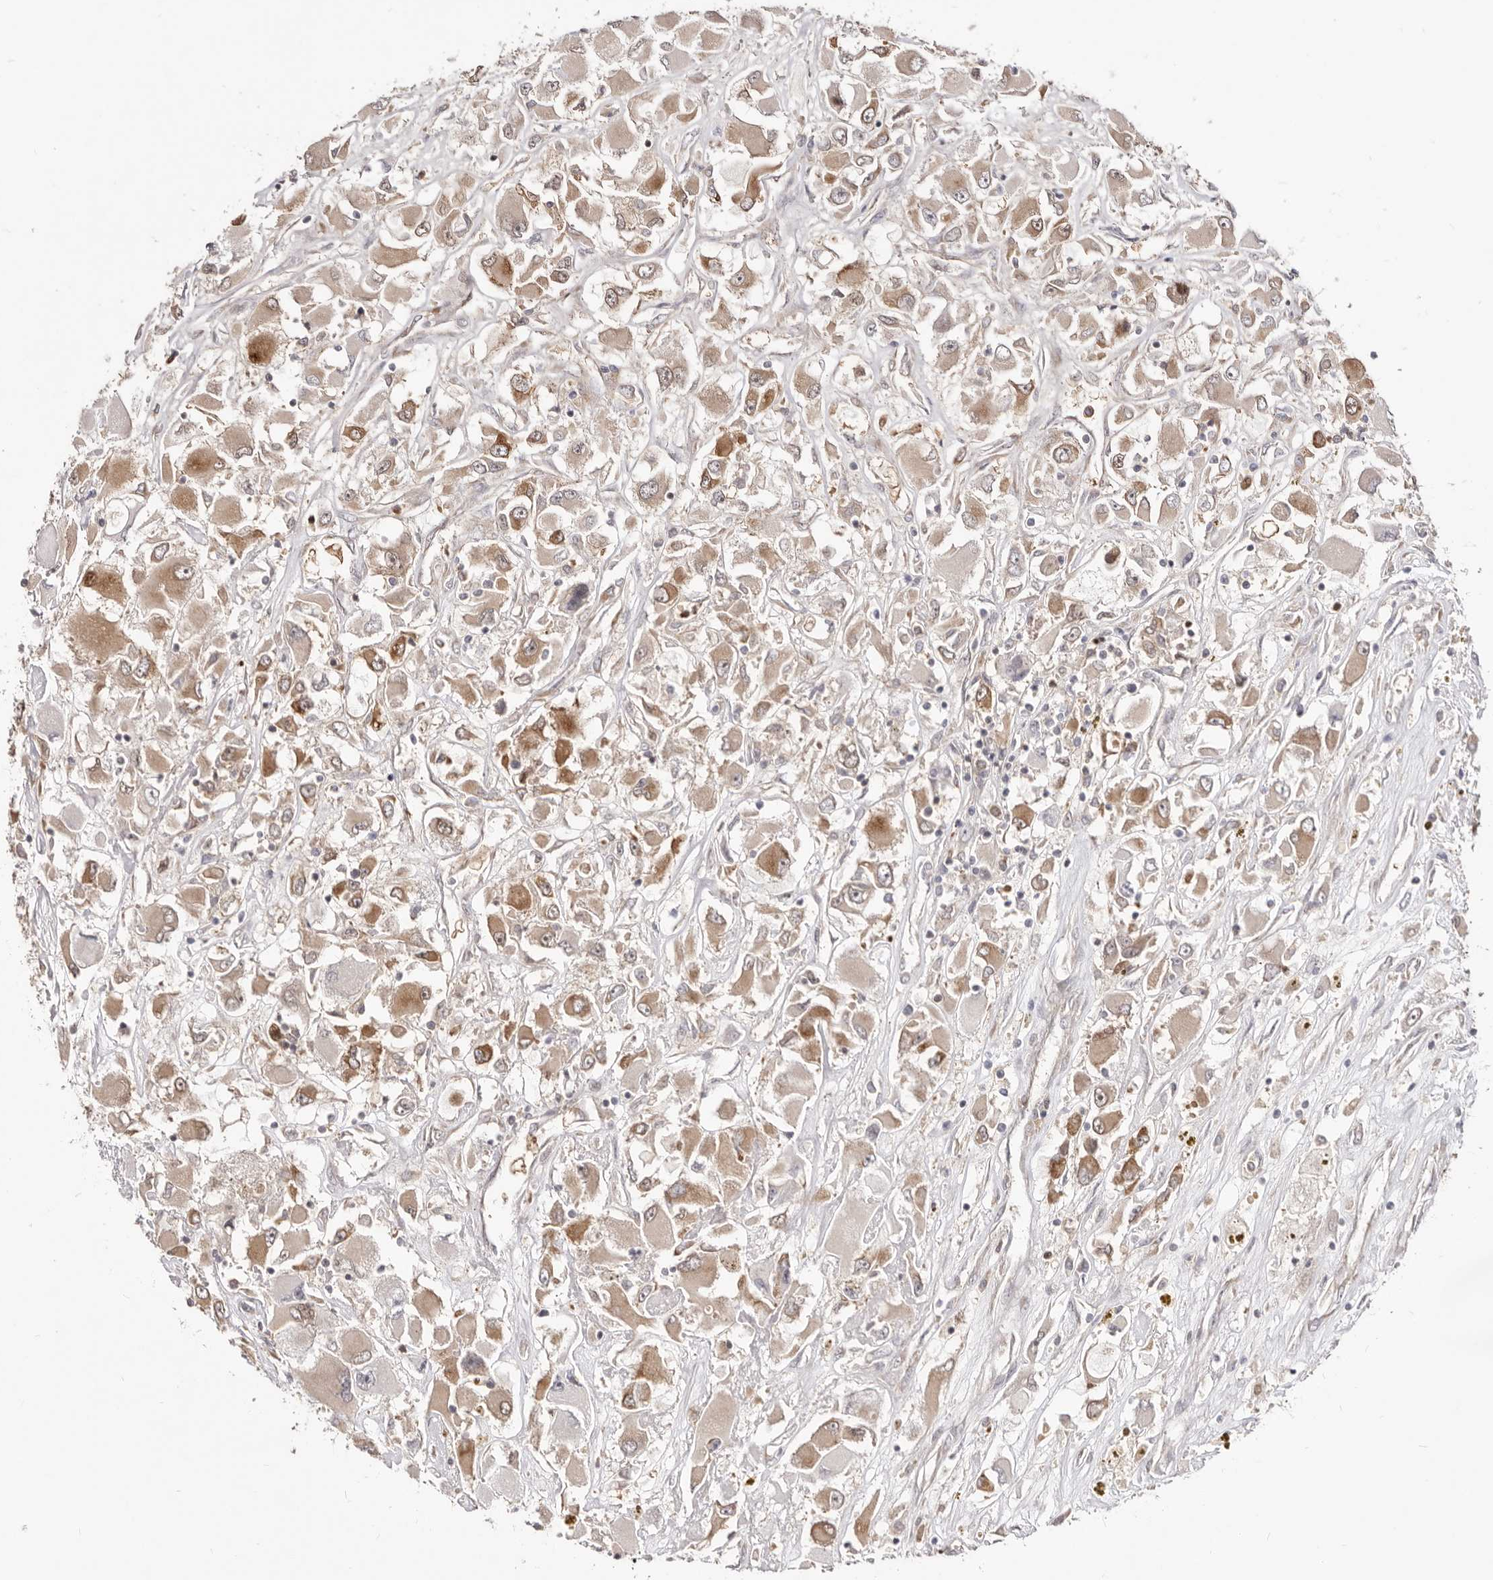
{"staining": {"intensity": "moderate", "quantity": ">75%", "location": "cytoplasmic/membranous"}, "tissue": "renal cancer", "cell_type": "Tumor cells", "image_type": "cancer", "snomed": [{"axis": "morphology", "description": "Adenocarcinoma, NOS"}, {"axis": "topography", "description": "Kidney"}], "caption": "The histopathology image reveals staining of renal cancer, revealing moderate cytoplasmic/membranous protein staining (brown color) within tumor cells.", "gene": "TC2N", "patient": {"sex": "female", "age": 52}}